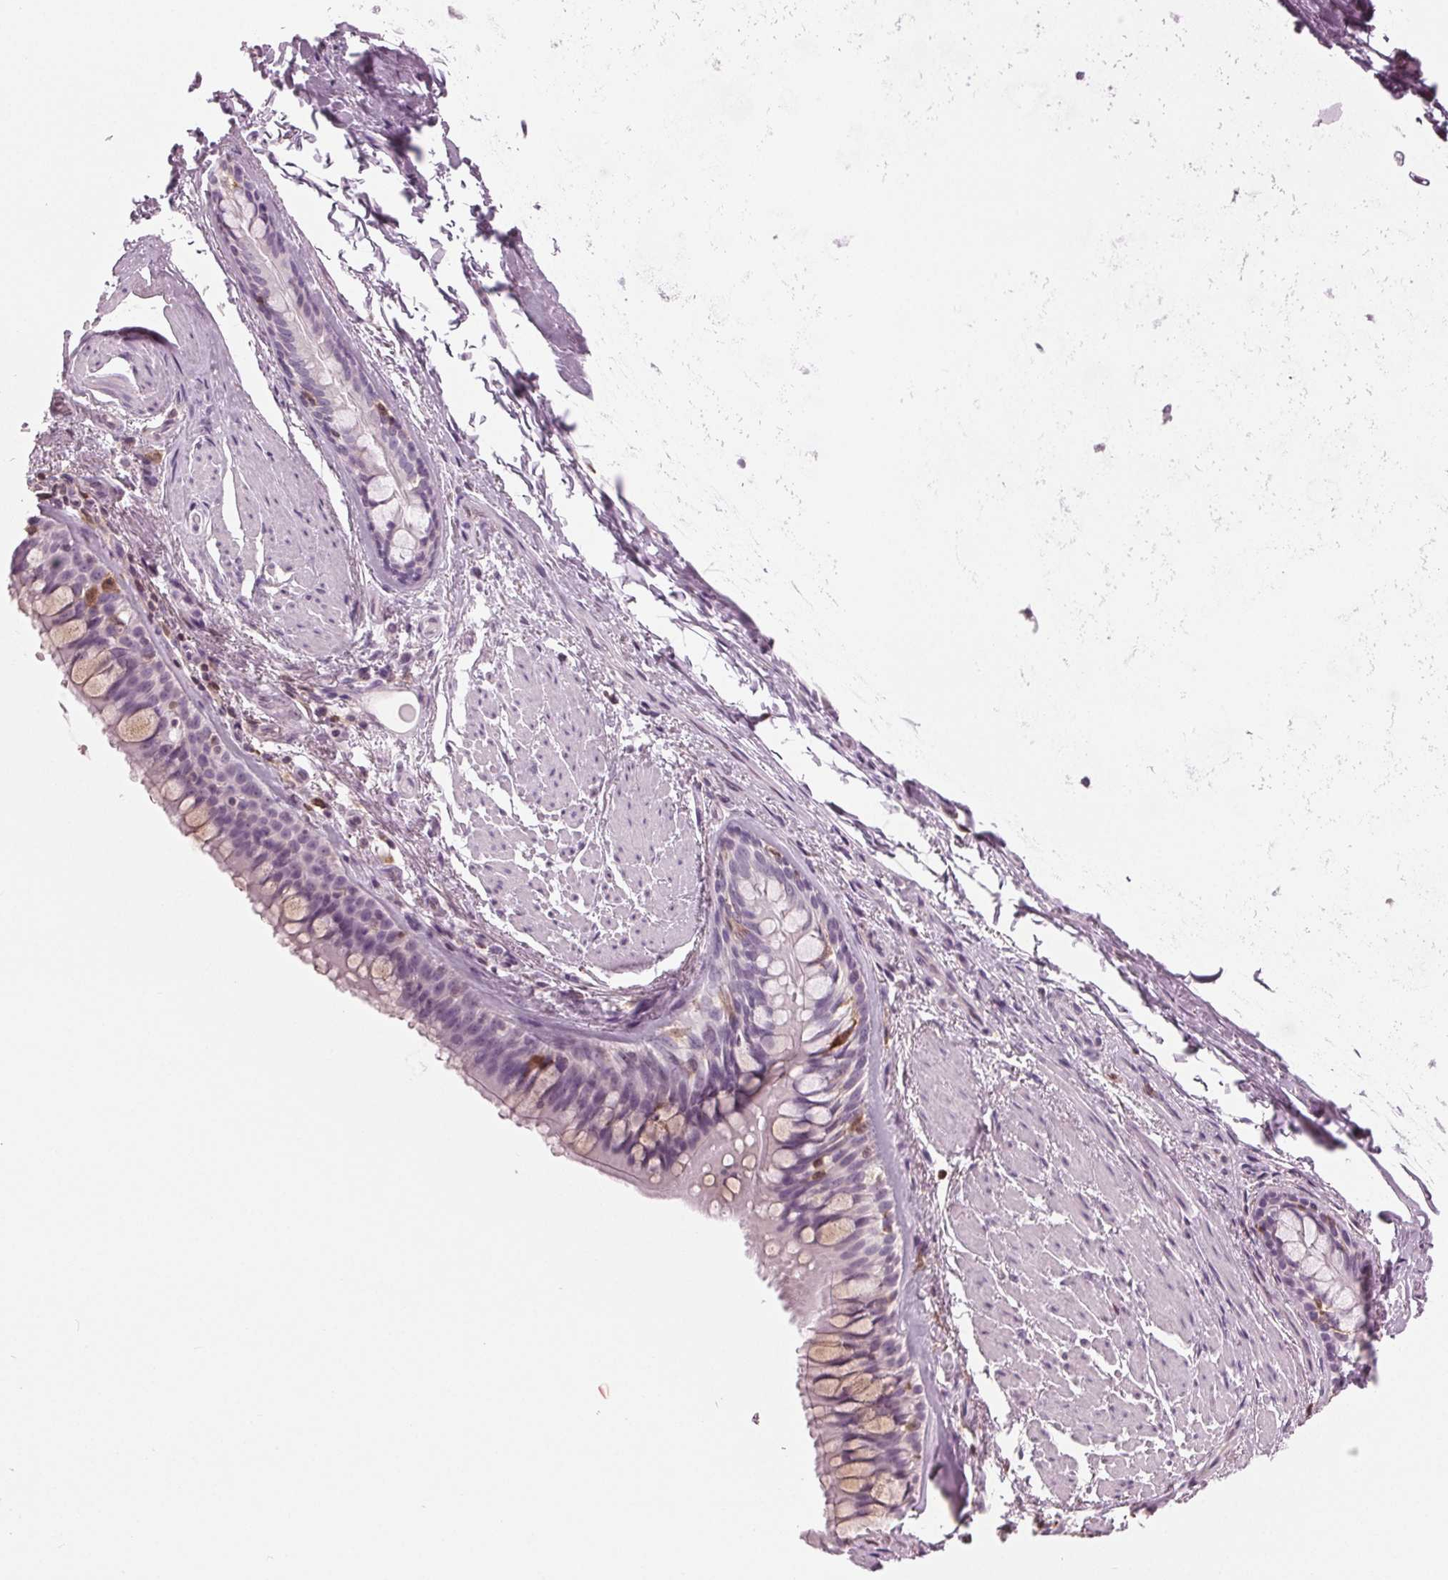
{"staining": {"intensity": "negative", "quantity": "none", "location": "none"}, "tissue": "soft tissue", "cell_type": "Fibroblasts", "image_type": "normal", "snomed": [{"axis": "morphology", "description": "Normal tissue, NOS"}, {"axis": "topography", "description": "Cartilage tissue"}, {"axis": "topography", "description": "Bronchus"}], "caption": "IHC photomicrograph of benign soft tissue: soft tissue stained with DAB (3,3'-diaminobenzidine) shows no significant protein expression in fibroblasts.", "gene": "BTLA", "patient": {"sex": "male", "age": 64}}